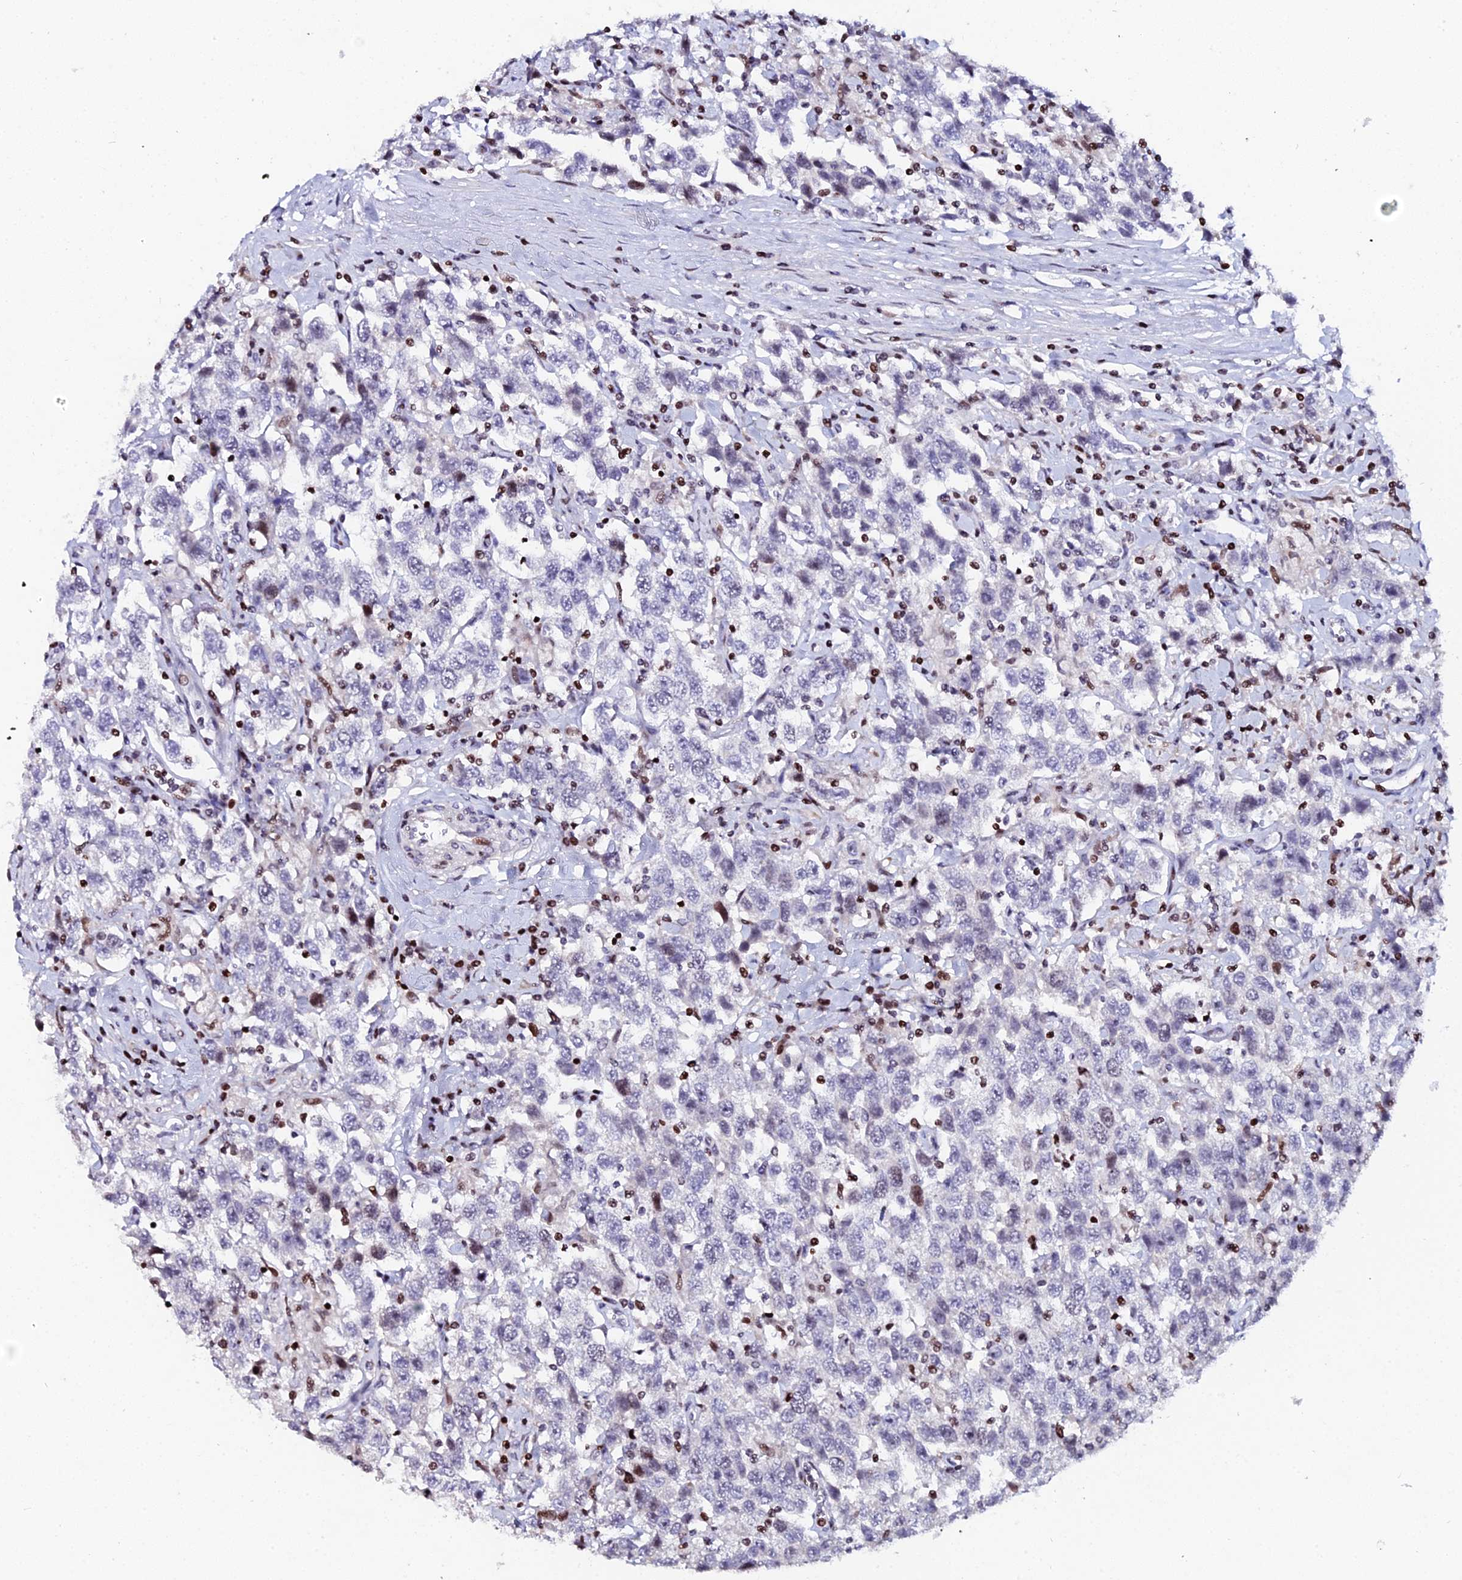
{"staining": {"intensity": "negative", "quantity": "none", "location": "none"}, "tissue": "testis cancer", "cell_type": "Tumor cells", "image_type": "cancer", "snomed": [{"axis": "morphology", "description": "Seminoma, NOS"}, {"axis": "topography", "description": "Testis"}], "caption": "A high-resolution histopathology image shows immunohistochemistry (IHC) staining of testis cancer (seminoma), which reveals no significant staining in tumor cells.", "gene": "MYNN", "patient": {"sex": "male", "age": 41}}